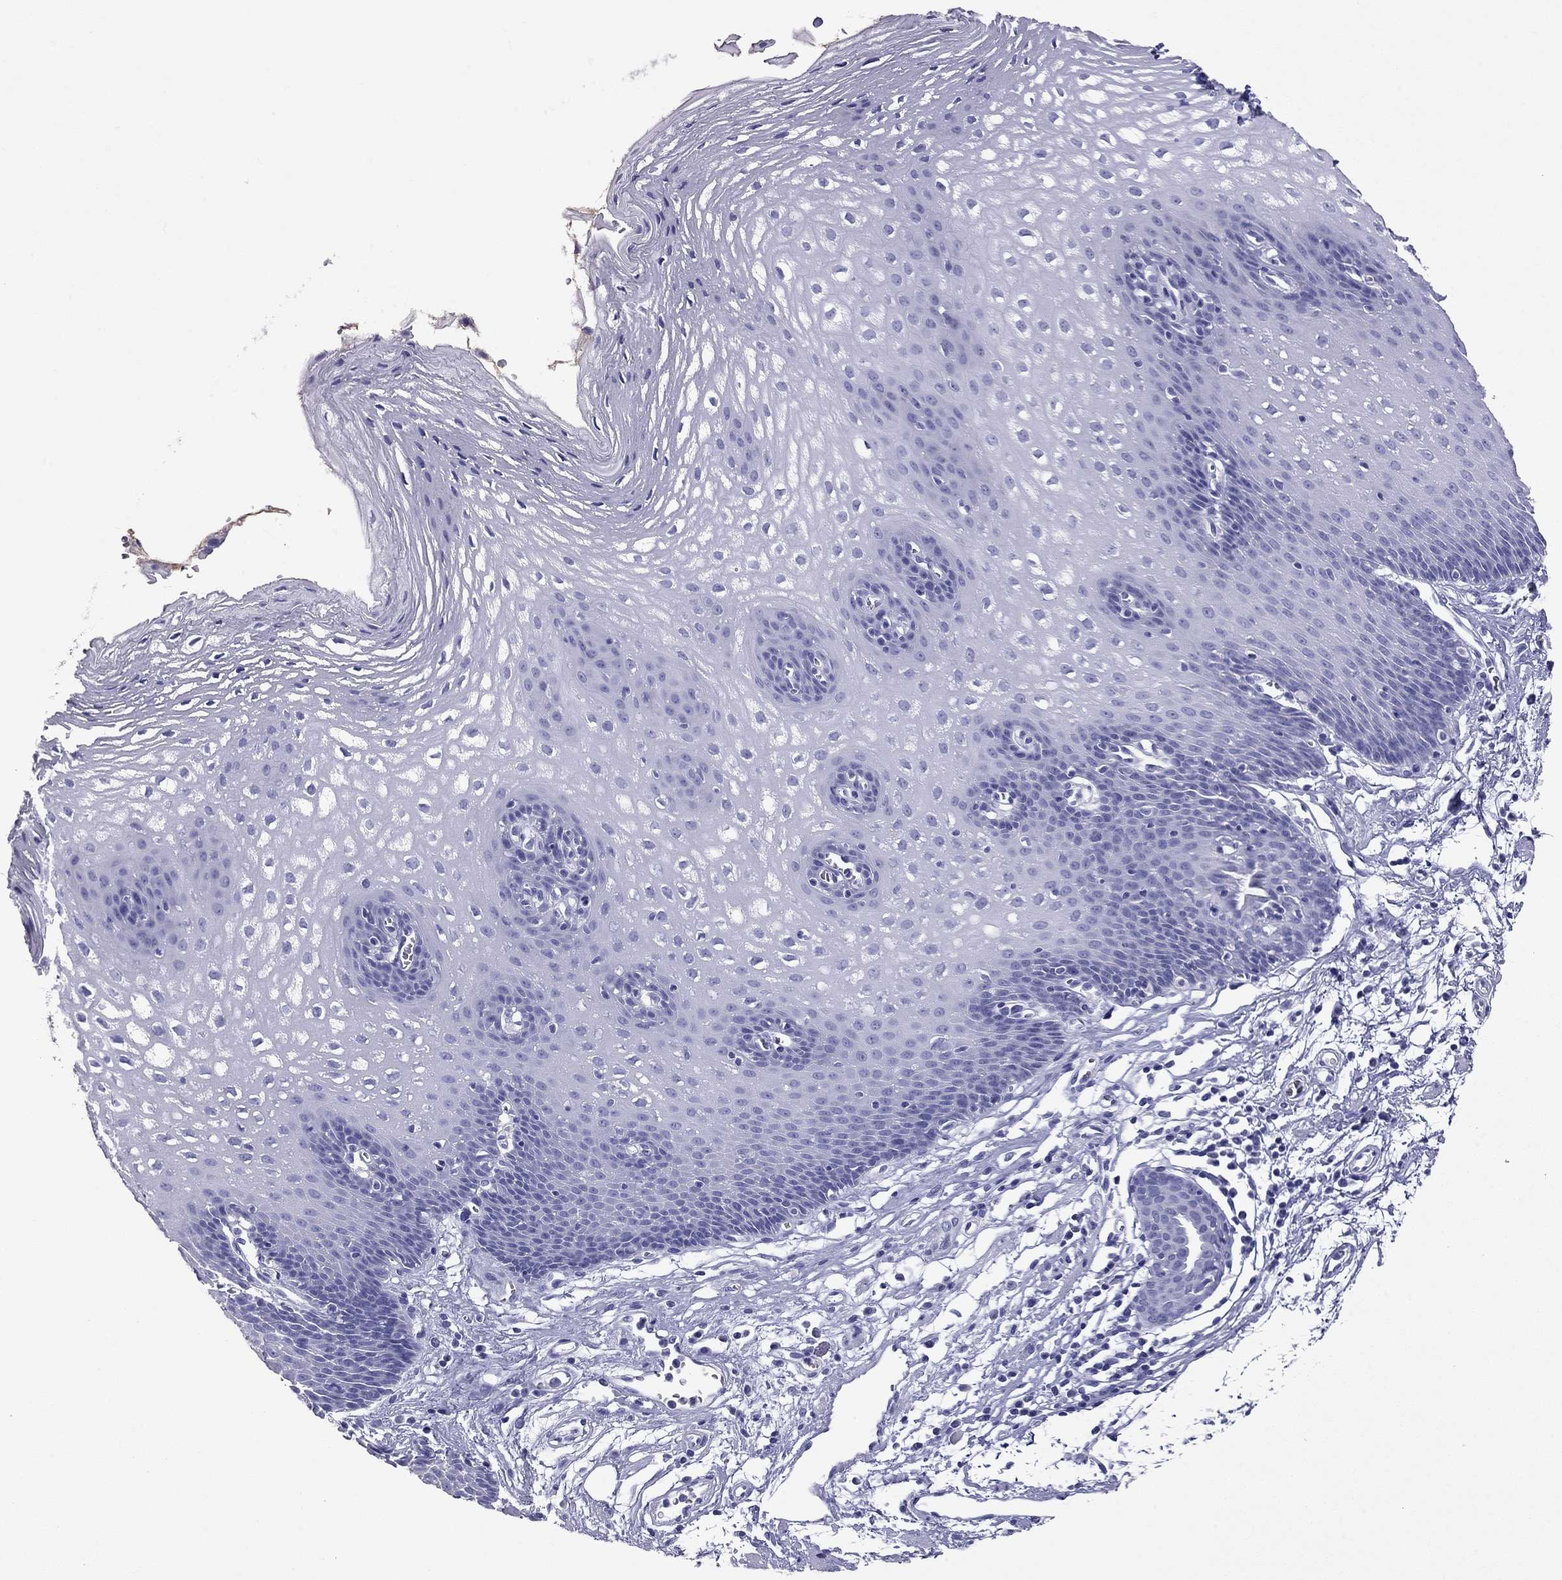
{"staining": {"intensity": "negative", "quantity": "none", "location": "none"}, "tissue": "esophagus", "cell_type": "Squamous epithelial cells", "image_type": "normal", "snomed": [{"axis": "morphology", "description": "Normal tissue, NOS"}, {"axis": "topography", "description": "Esophagus"}], "caption": "Immunohistochemistry (IHC) of benign esophagus exhibits no expression in squamous epithelial cells. (DAB immunohistochemistry with hematoxylin counter stain).", "gene": "DPY19L2", "patient": {"sex": "male", "age": 72}}